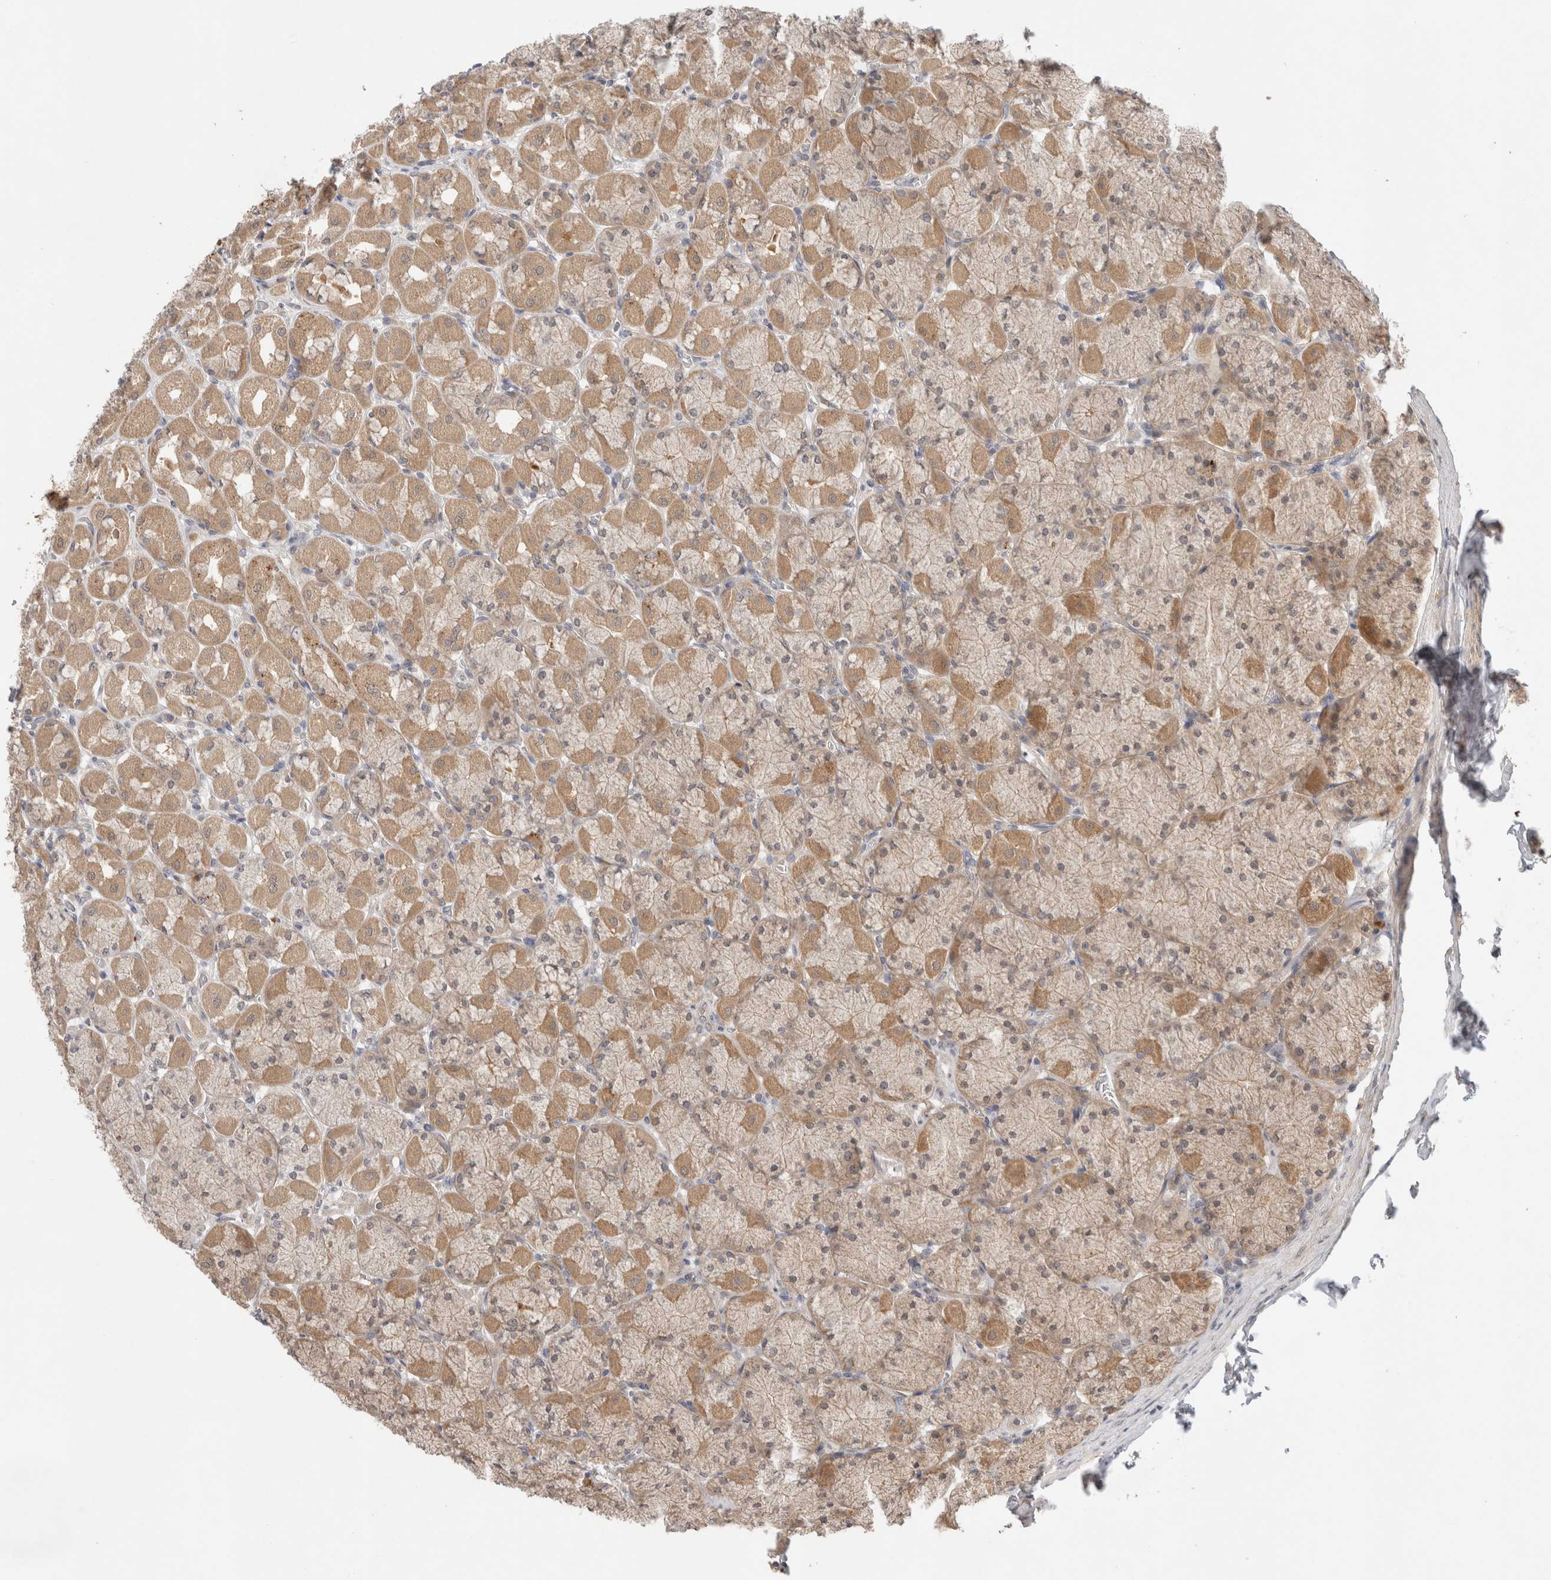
{"staining": {"intensity": "moderate", "quantity": ">75%", "location": "cytoplasmic/membranous"}, "tissue": "stomach", "cell_type": "Glandular cells", "image_type": "normal", "snomed": [{"axis": "morphology", "description": "Normal tissue, NOS"}, {"axis": "topography", "description": "Stomach, upper"}], "caption": "Benign stomach was stained to show a protein in brown. There is medium levels of moderate cytoplasmic/membranous expression in approximately >75% of glandular cells.", "gene": "SGK1", "patient": {"sex": "female", "age": 56}}